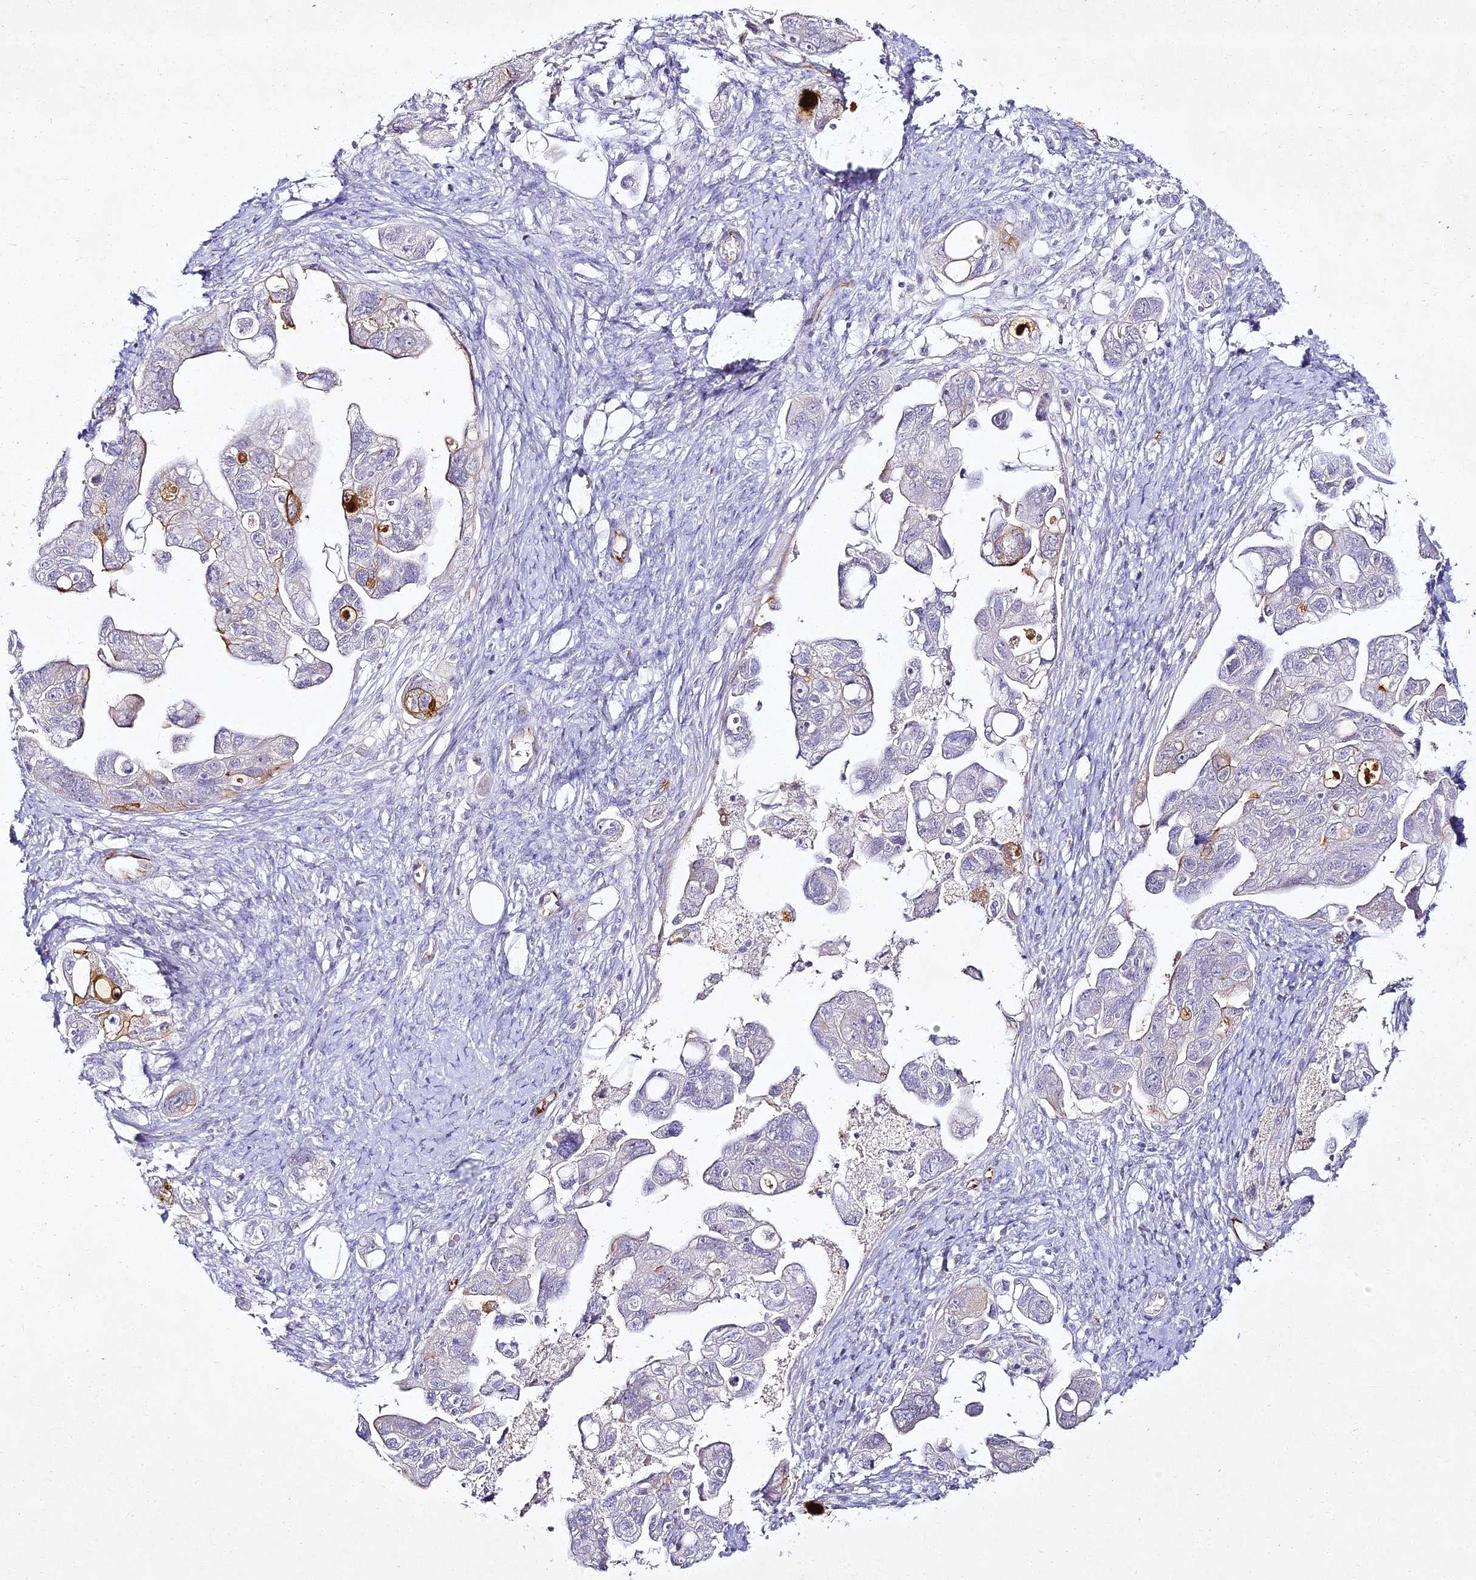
{"staining": {"intensity": "negative", "quantity": "none", "location": "none"}, "tissue": "ovarian cancer", "cell_type": "Tumor cells", "image_type": "cancer", "snomed": [{"axis": "morphology", "description": "Carcinoma, NOS"}, {"axis": "morphology", "description": "Cystadenocarcinoma, serous, NOS"}, {"axis": "topography", "description": "Ovary"}], "caption": "Tumor cells are negative for protein expression in human ovarian cancer (serous cystadenocarcinoma).", "gene": "ALPG", "patient": {"sex": "female", "age": 69}}